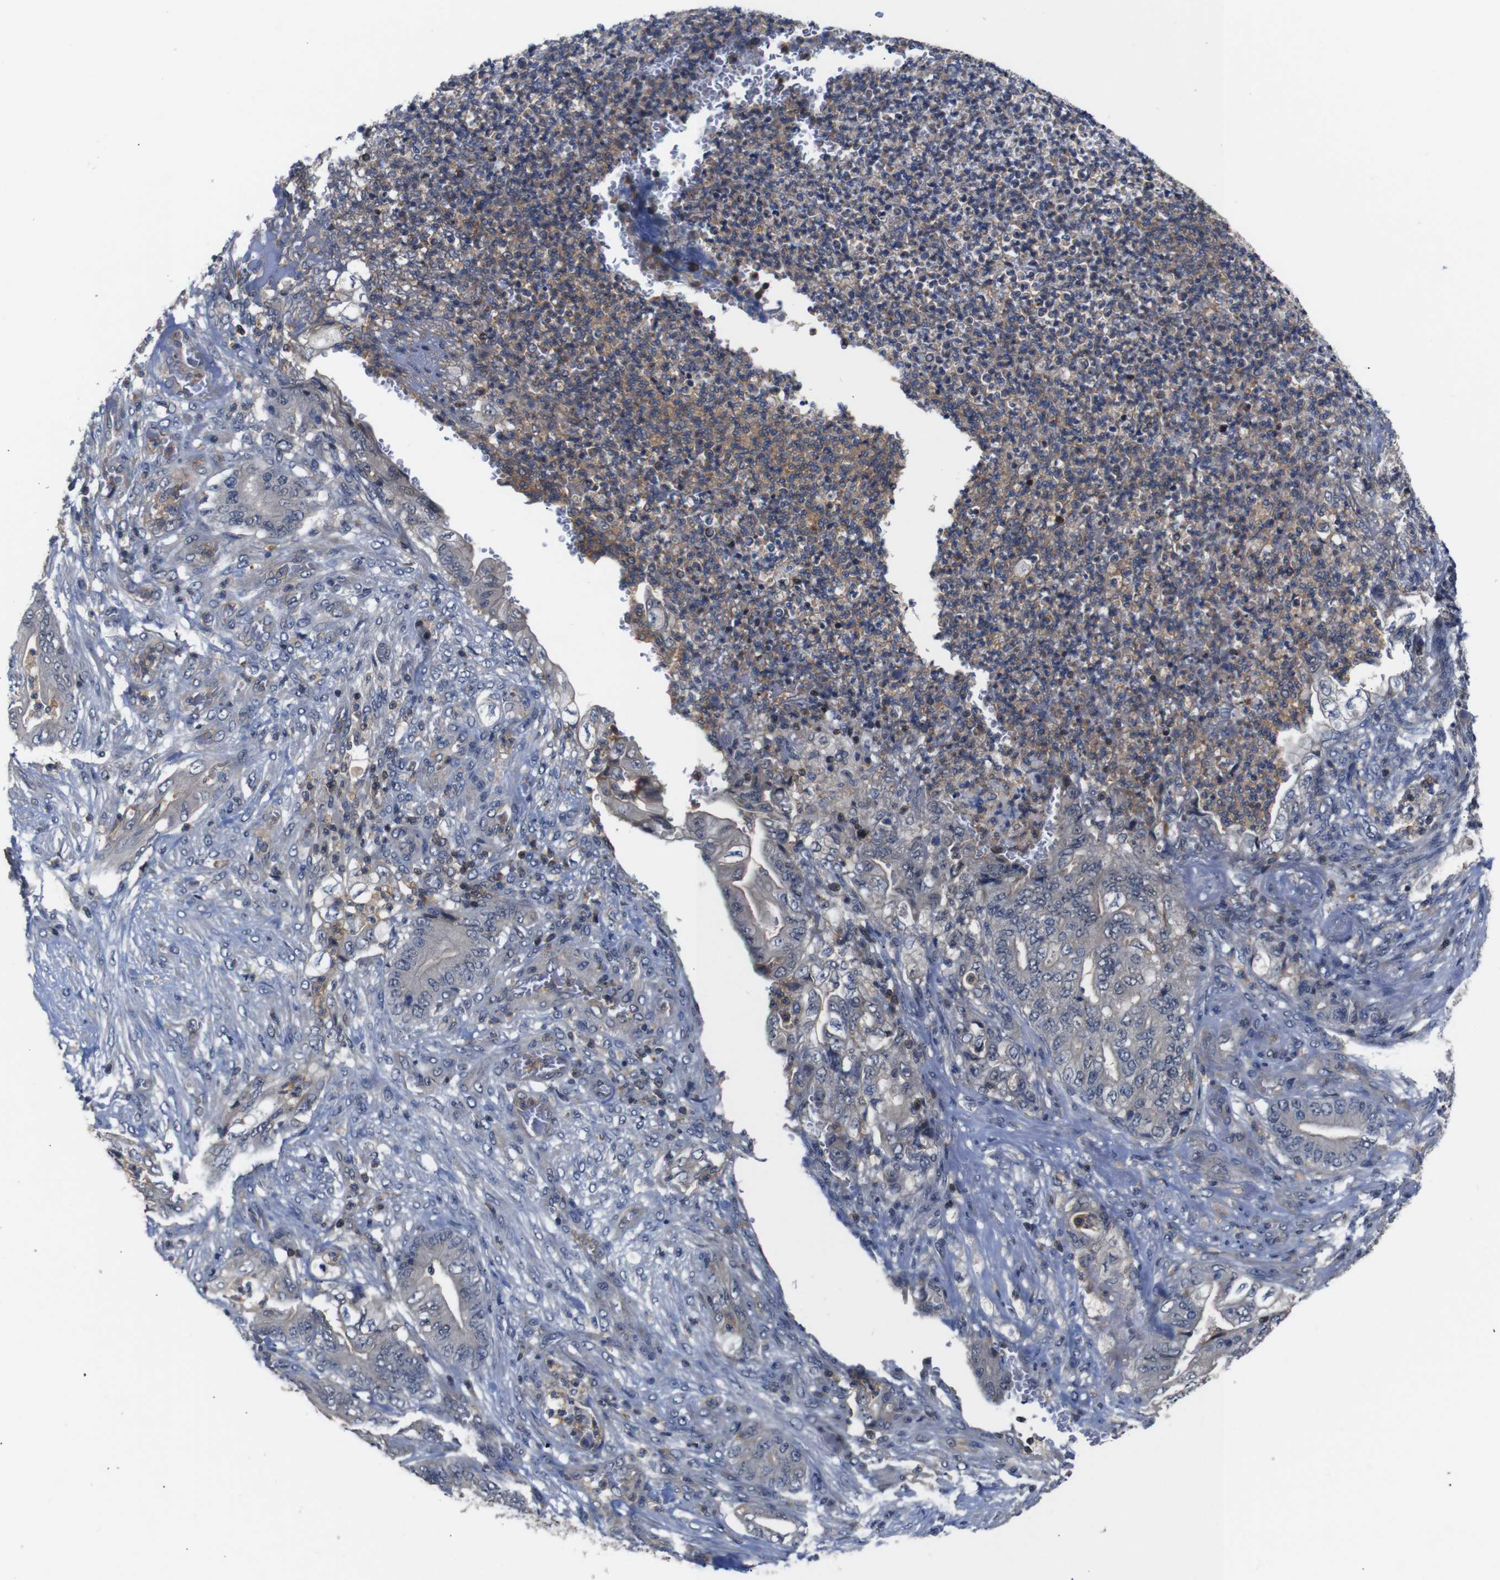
{"staining": {"intensity": "weak", "quantity": "<25%", "location": "cytoplasmic/membranous"}, "tissue": "stomach cancer", "cell_type": "Tumor cells", "image_type": "cancer", "snomed": [{"axis": "morphology", "description": "Adenocarcinoma, NOS"}, {"axis": "topography", "description": "Stomach"}], "caption": "Tumor cells show no significant expression in stomach cancer (adenocarcinoma).", "gene": "BRWD3", "patient": {"sex": "female", "age": 73}}